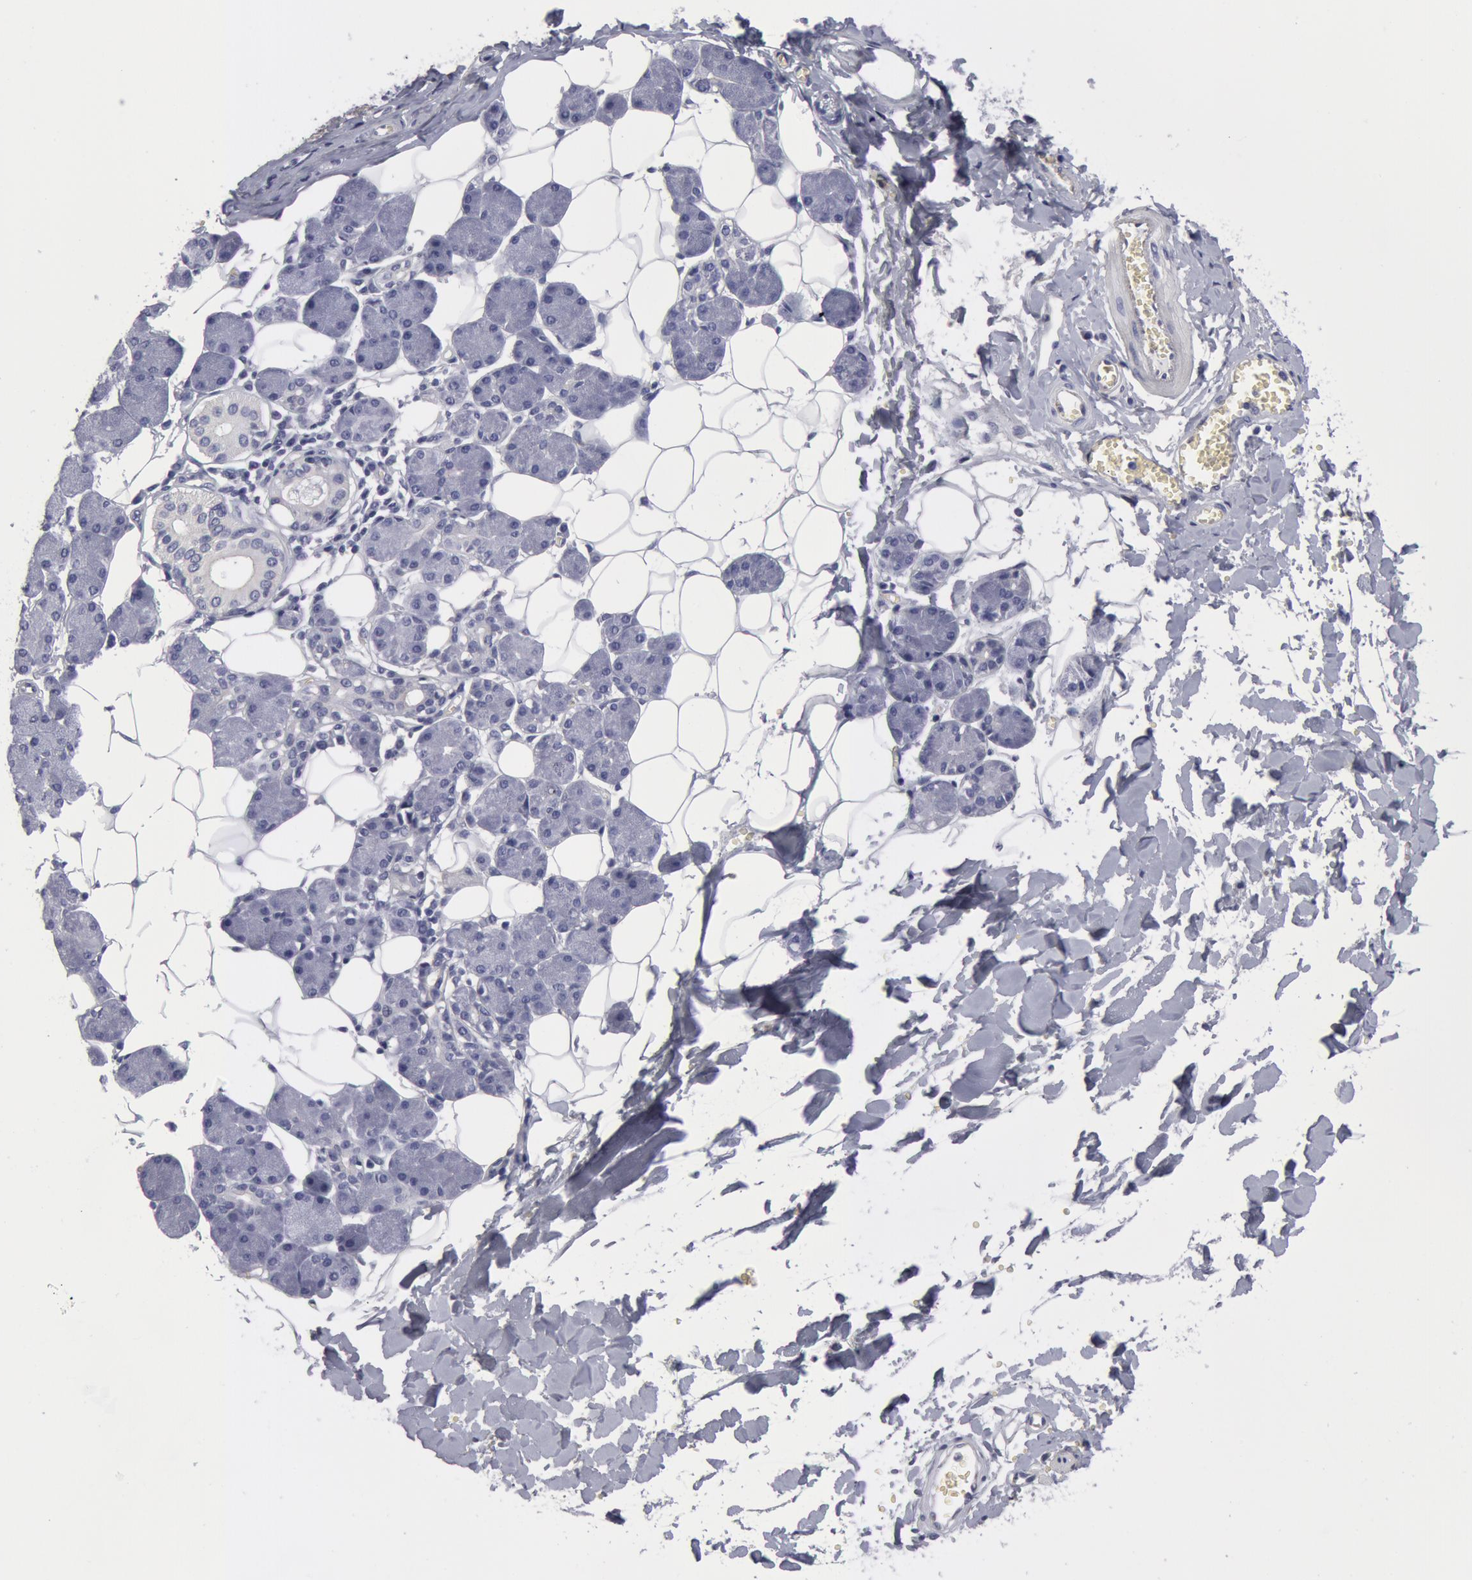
{"staining": {"intensity": "negative", "quantity": "none", "location": "none"}, "tissue": "salivary gland", "cell_type": "Glandular cells", "image_type": "normal", "snomed": [{"axis": "morphology", "description": "Normal tissue, NOS"}, {"axis": "morphology", "description": "Adenoma, NOS"}, {"axis": "topography", "description": "Salivary gland"}], "caption": "Glandular cells show no significant protein expression in benign salivary gland. The staining is performed using DAB (3,3'-diaminobenzidine) brown chromogen with nuclei counter-stained in using hematoxylin.", "gene": "SMC1B", "patient": {"sex": "female", "age": 32}}